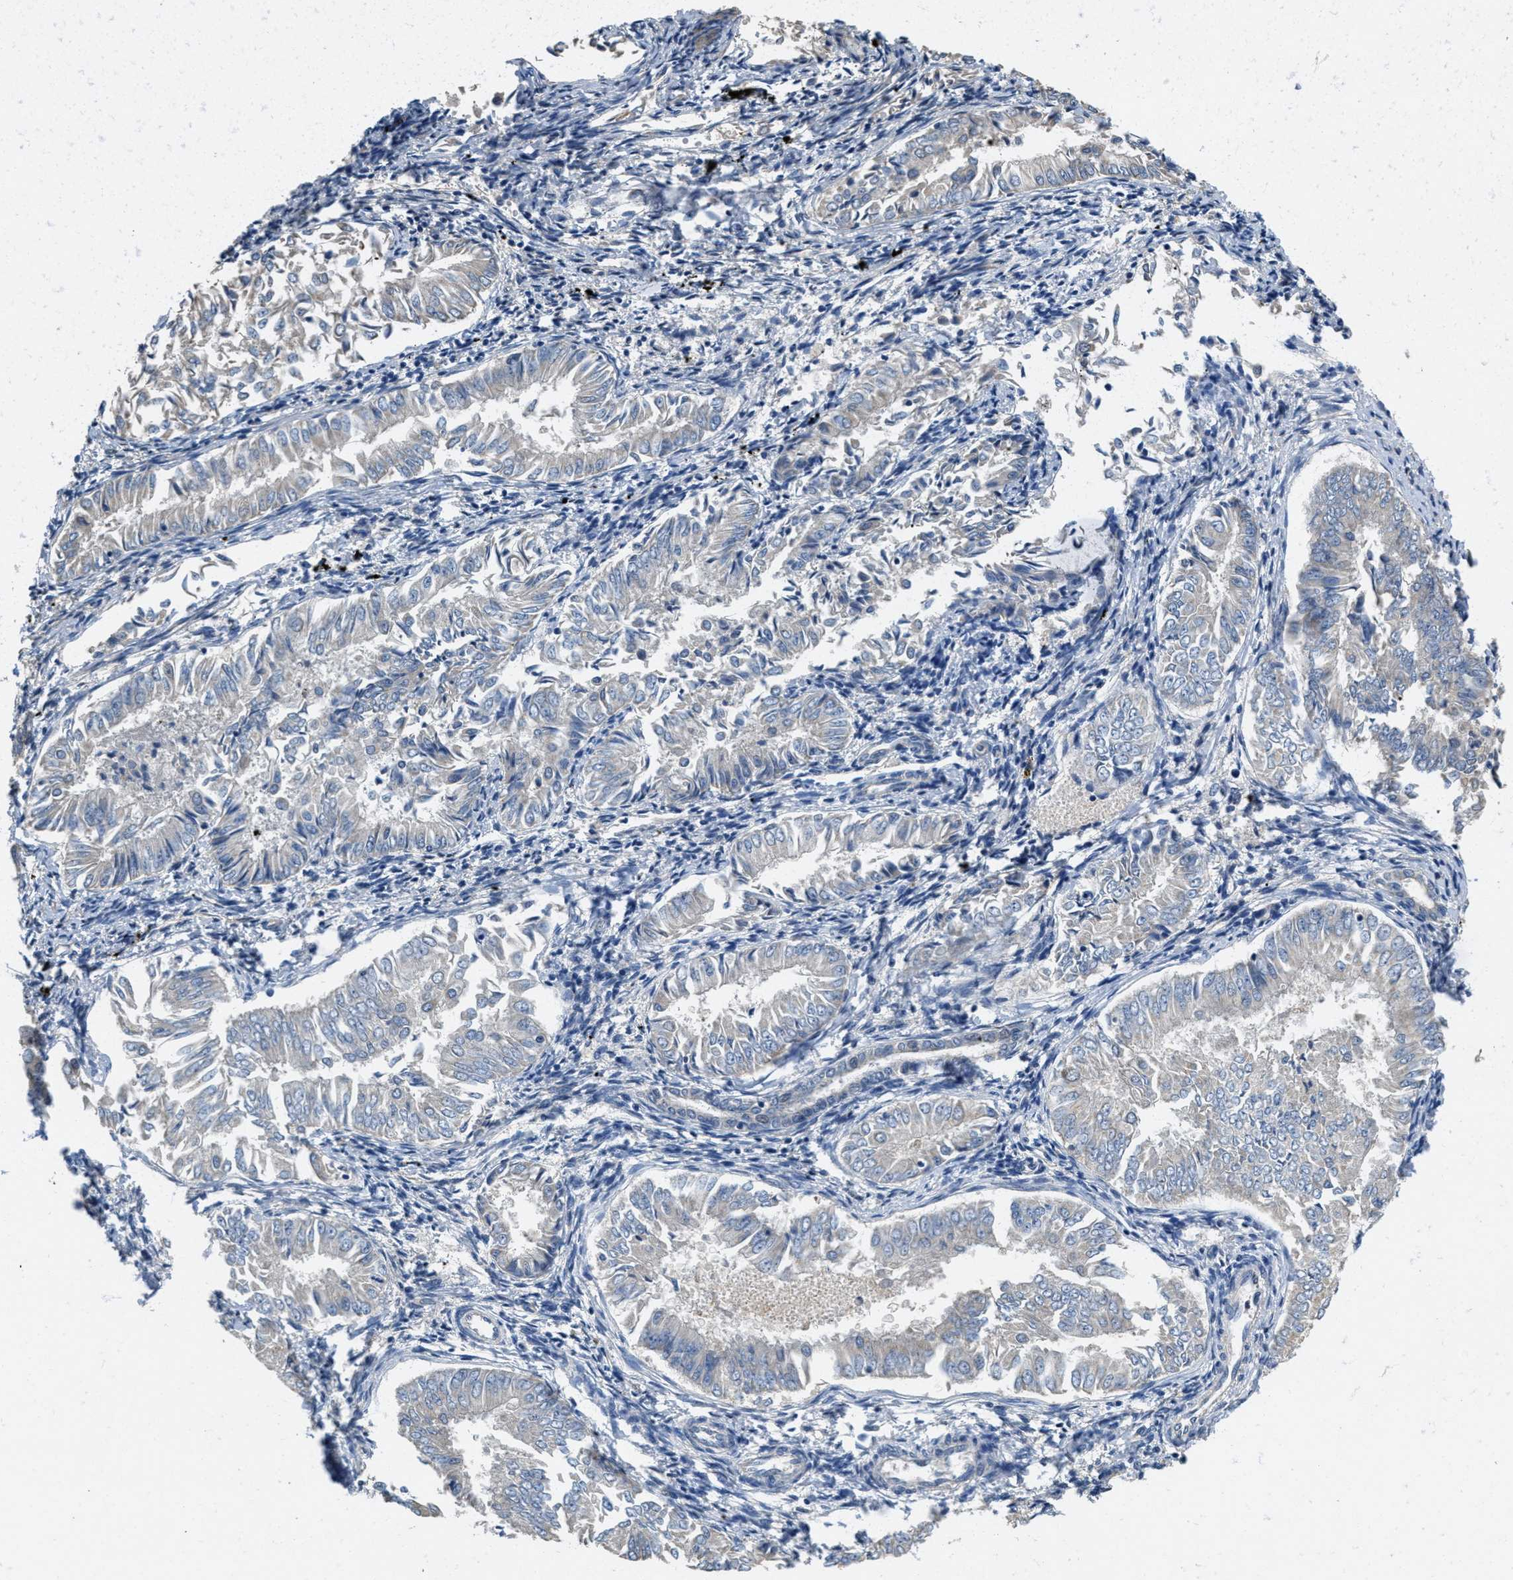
{"staining": {"intensity": "negative", "quantity": "none", "location": "none"}, "tissue": "endometrial cancer", "cell_type": "Tumor cells", "image_type": "cancer", "snomed": [{"axis": "morphology", "description": "Adenocarcinoma, NOS"}, {"axis": "topography", "description": "Endometrium"}], "caption": "Immunohistochemistry of endometrial adenocarcinoma shows no staining in tumor cells. (Stains: DAB immunohistochemistry (IHC) with hematoxylin counter stain, Microscopy: brightfield microscopy at high magnification).", "gene": "TOMM70", "patient": {"sex": "female", "age": 53}}